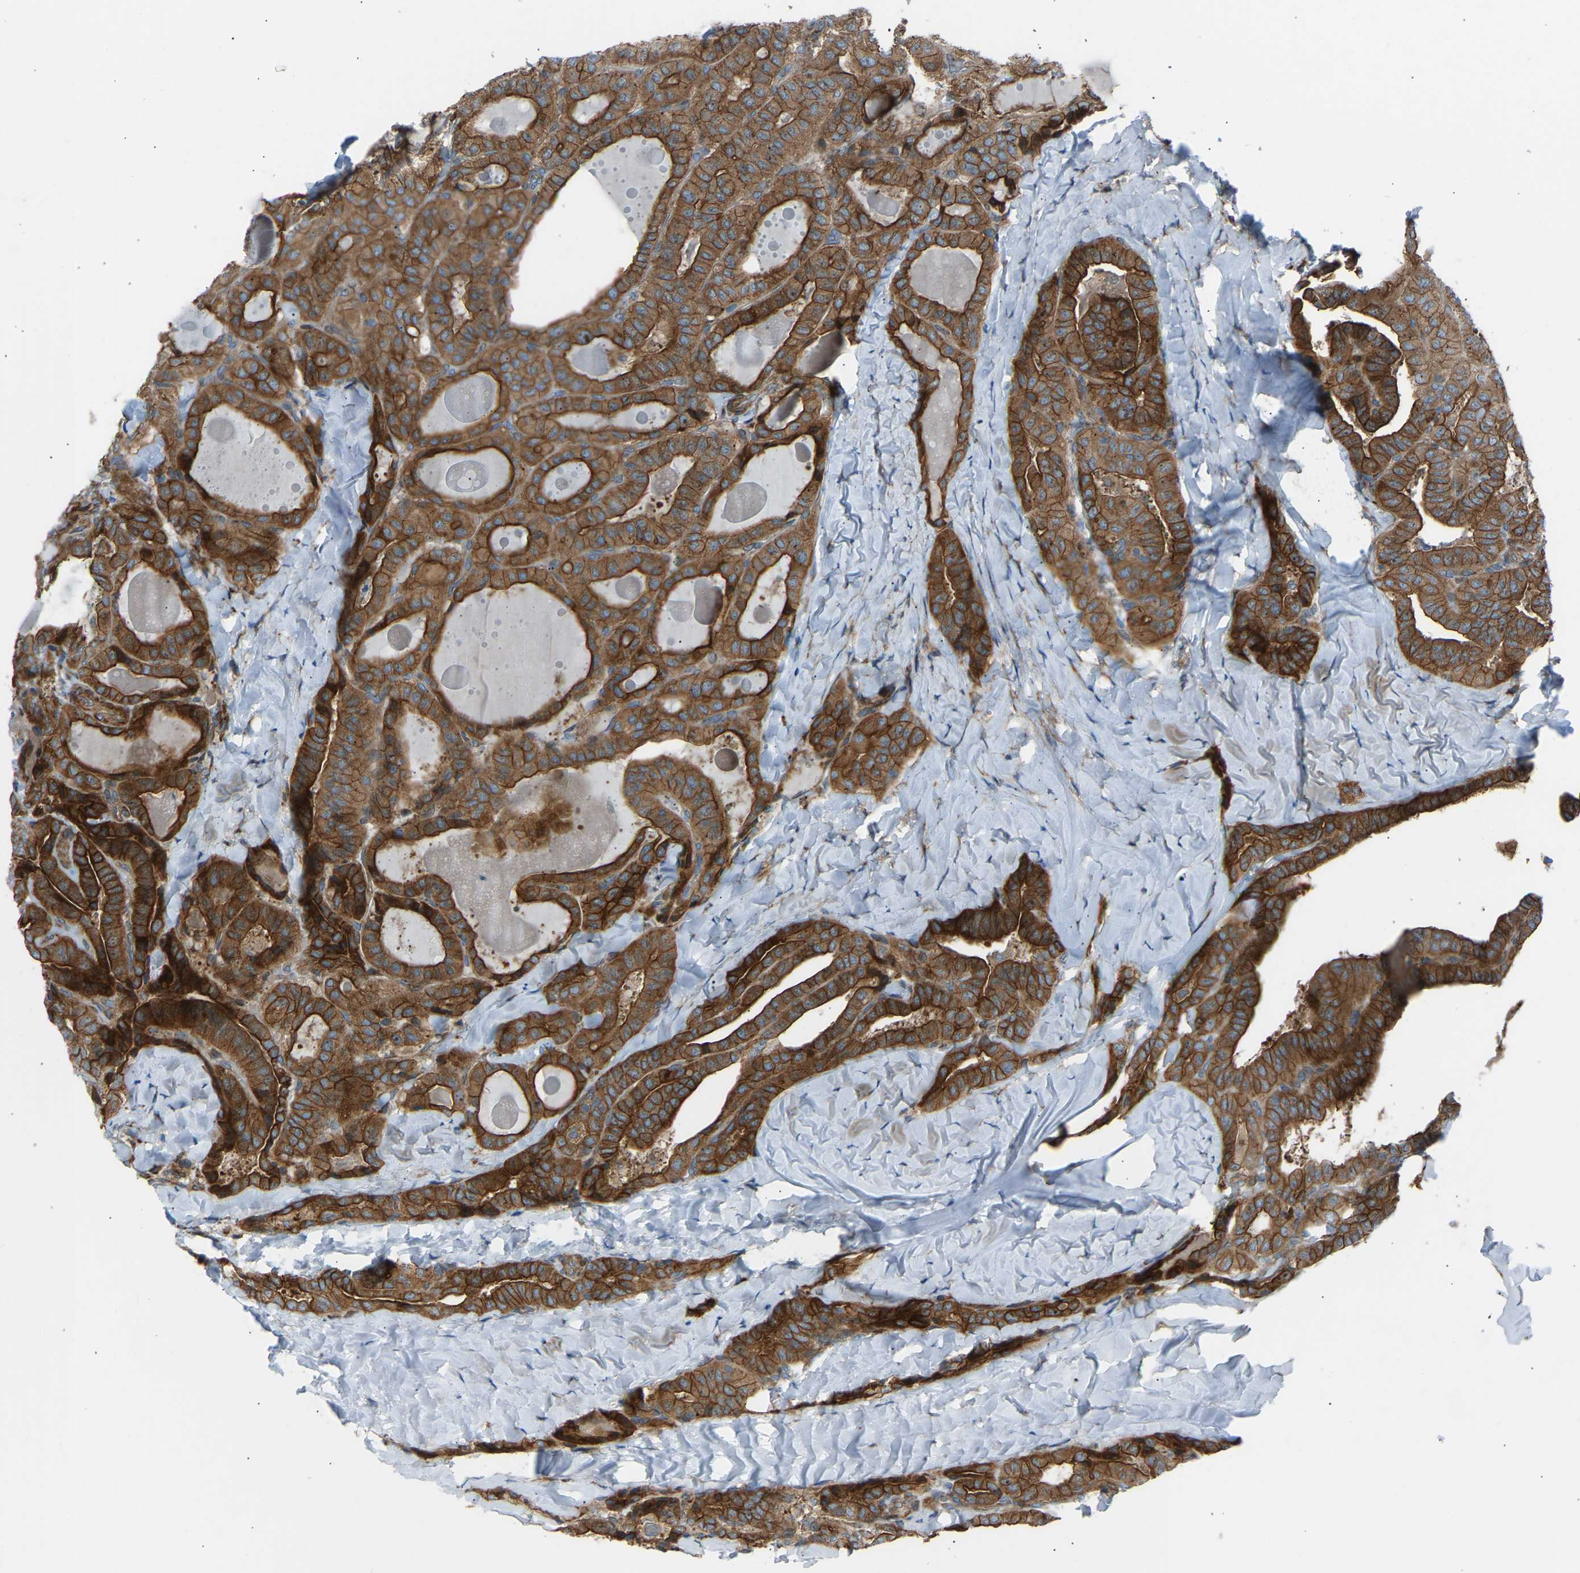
{"staining": {"intensity": "strong", "quantity": ">75%", "location": "cytoplasmic/membranous"}, "tissue": "thyroid cancer", "cell_type": "Tumor cells", "image_type": "cancer", "snomed": [{"axis": "morphology", "description": "Papillary adenocarcinoma, NOS"}, {"axis": "topography", "description": "Thyroid gland"}], "caption": "Brown immunohistochemical staining in human papillary adenocarcinoma (thyroid) exhibits strong cytoplasmic/membranous positivity in approximately >75% of tumor cells.", "gene": "VPS41", "patient": {"sex": "male", "age": 77}}